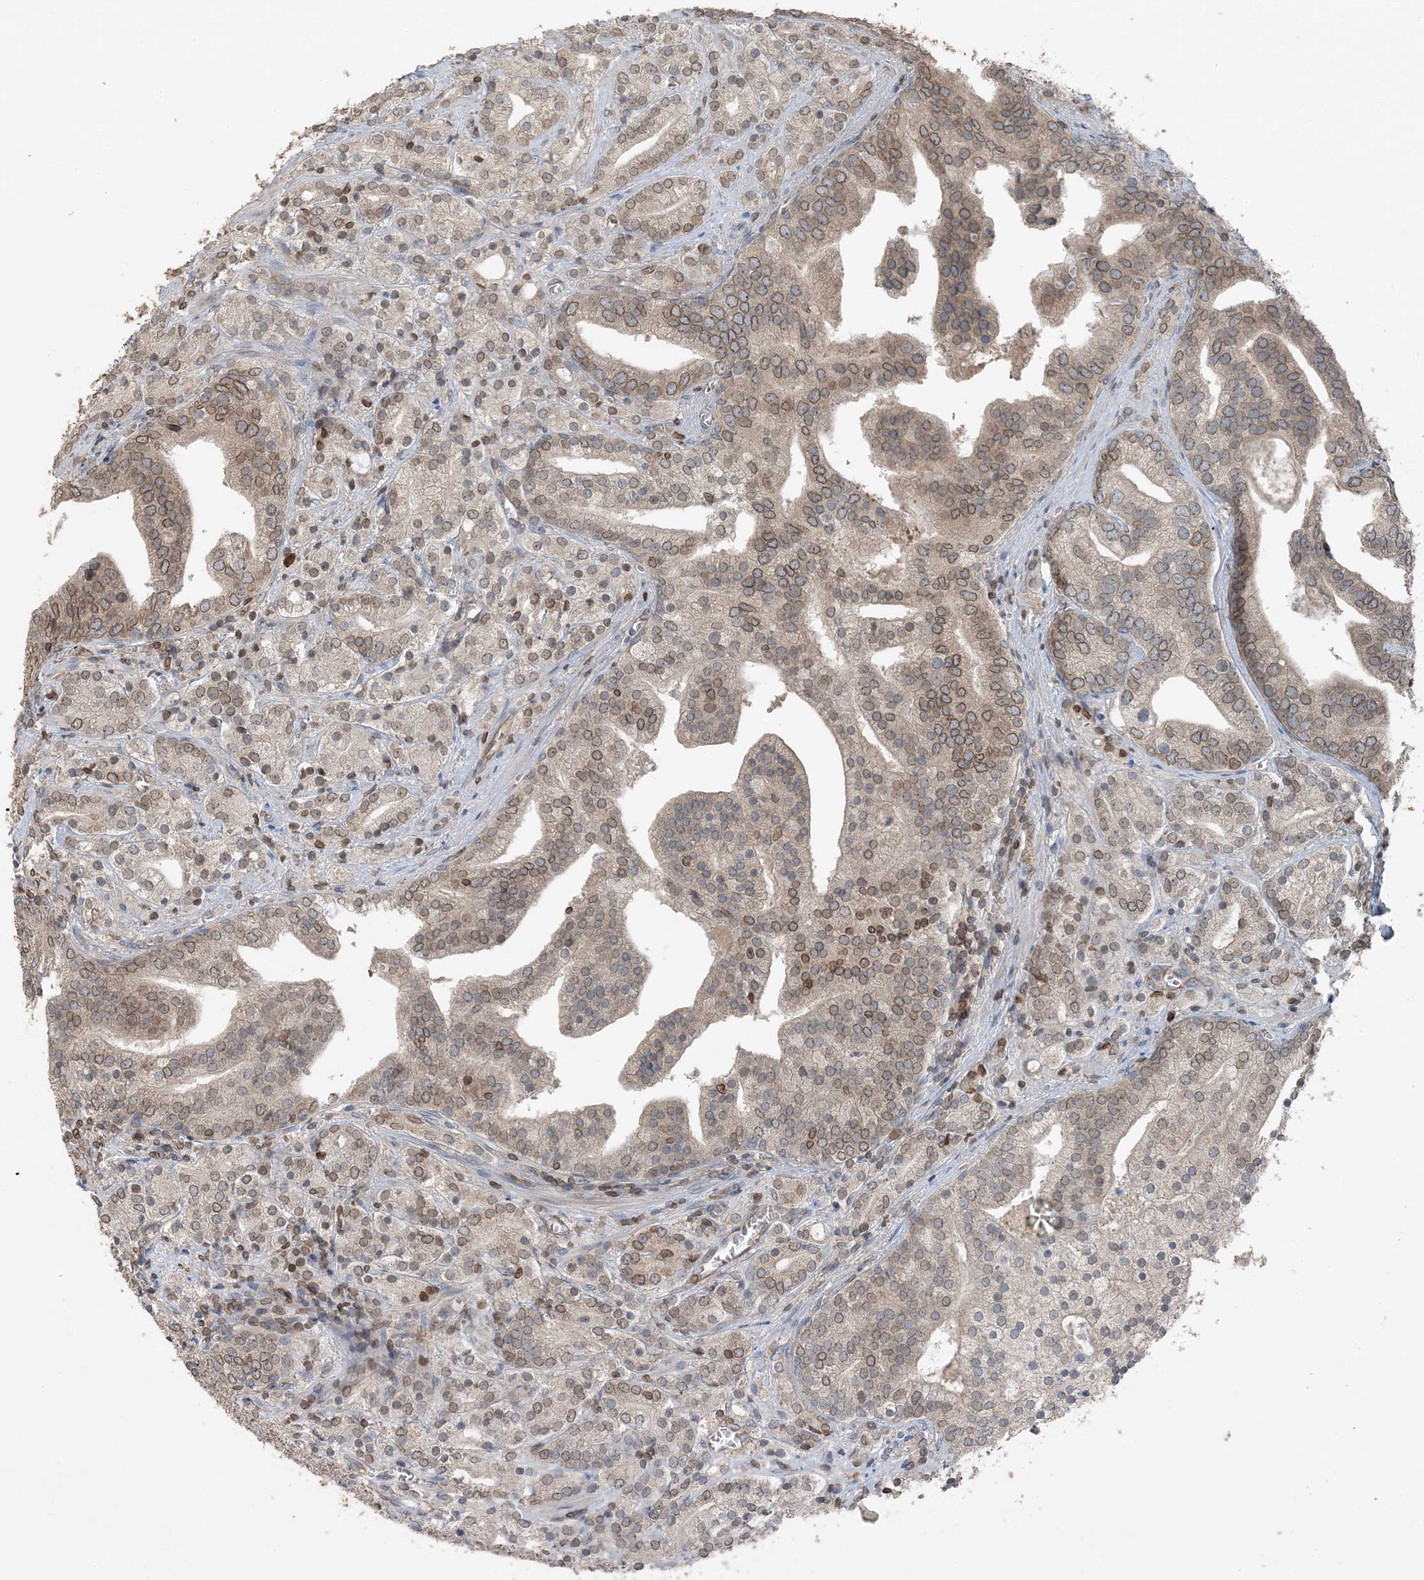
{"staining": {"intensity": "moderate", "quantity": ">75%", "location": "cytoplasmic/membranous,nuclear"}, "tissue": "prostate cancer", "cell_type": "Tumor cells", "image_type": "cancer", "snomed": [{"axis": "morphology", "description": "Adenocarcinoma, High grade"}, {"axis": "topography", "description": "Prostate"}], "caption": "Protein staining shows moderate cytoplasmic/membranous and nuclear staining in approximately >75% of tumor cells in prostate cancer. (DAB = brown stain, brightfield microscopy at high magnification).", "gene": "ZFAND2B", "patient": {"sex": "male", "age": 57}}